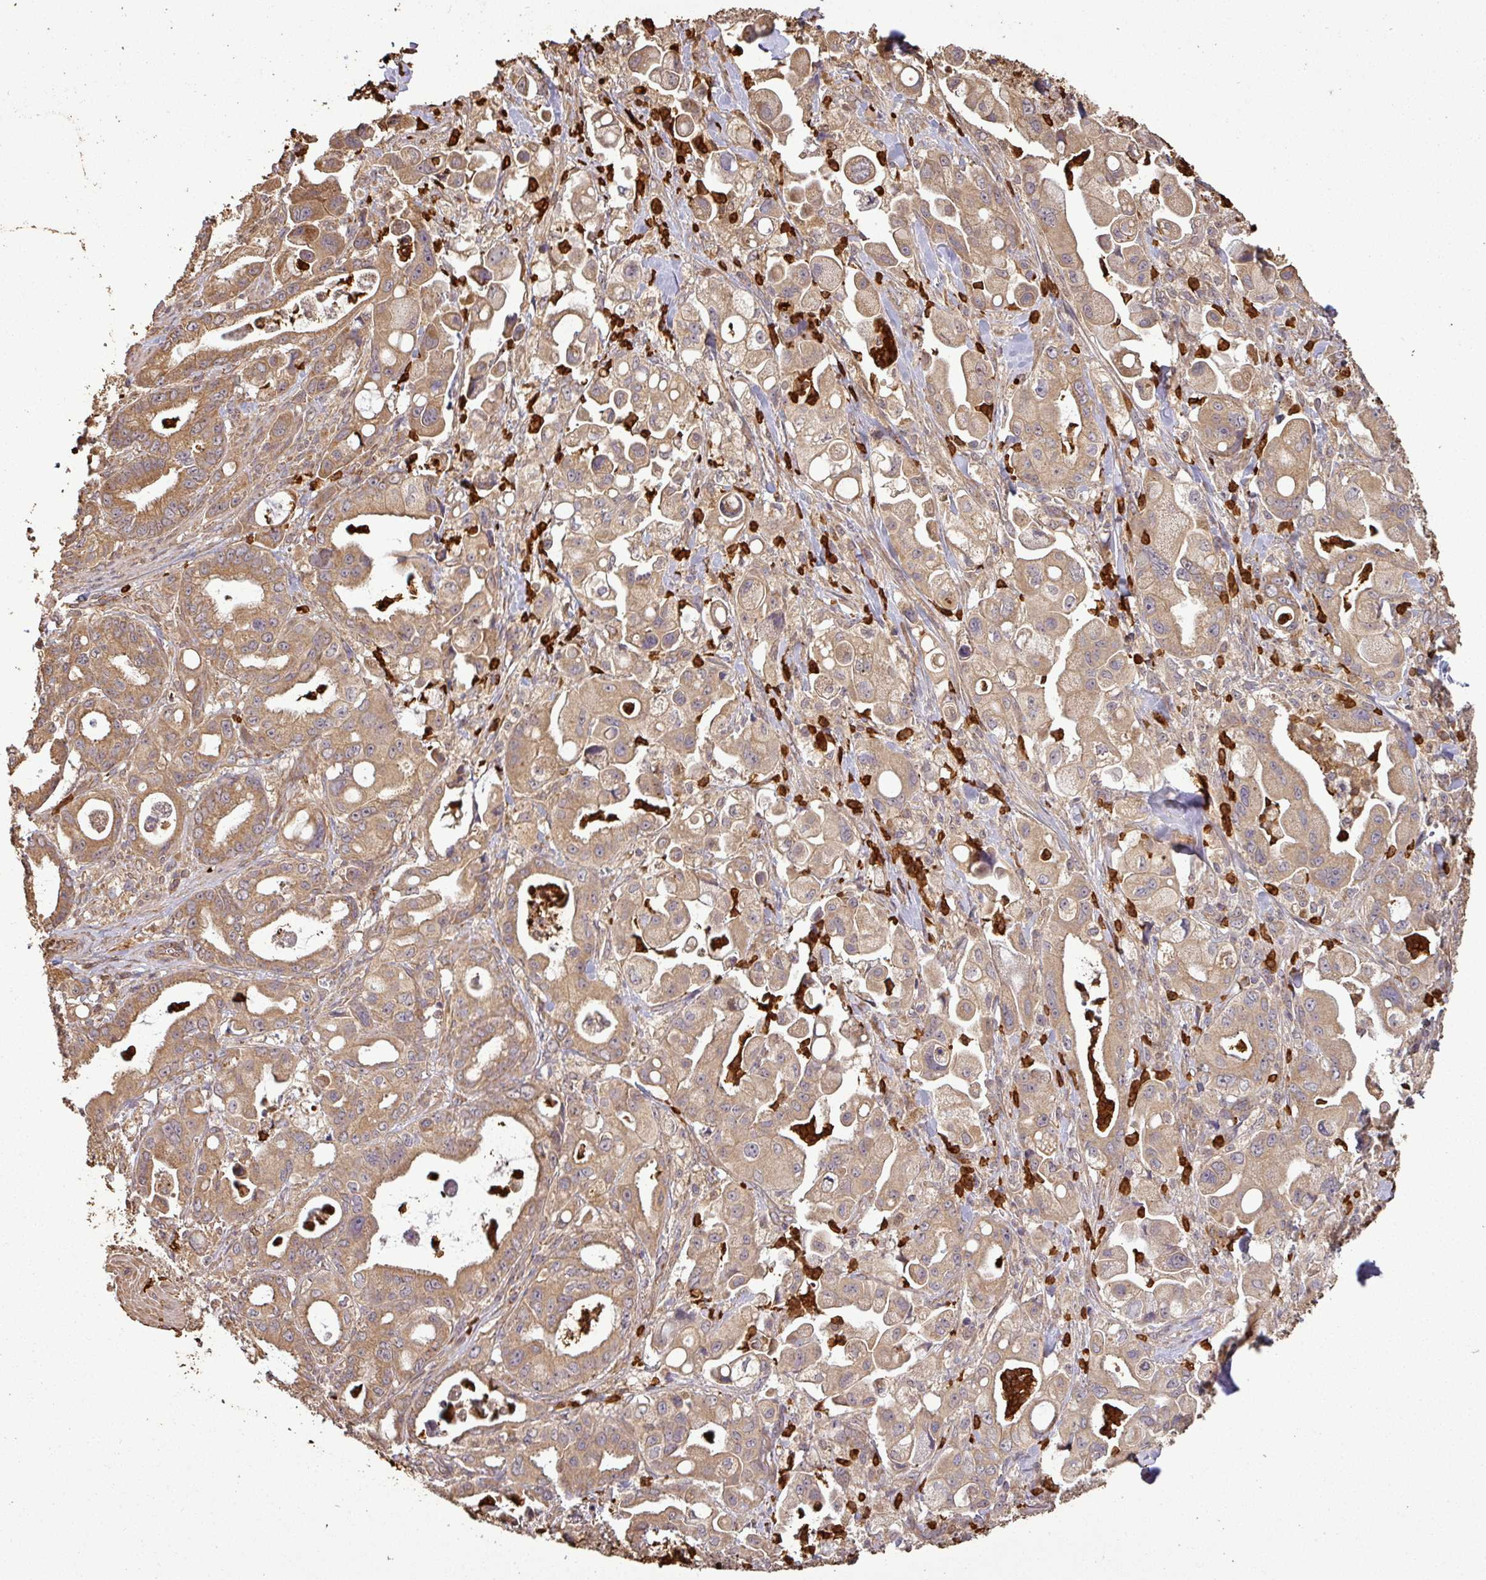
{"staining": {"intensity": "moderate", "quantity": ">75%", "location": "cytoplasmic/membranous"}, "tissue": "pancreatic cancer", "cell_type": "Tumor cells", "image_type": "cancer", "snomed": [{"axis": "morphology", "description": "Adenocarcinoma, NOS"}, {"axis": "topography", "description": "Pancreas"}], "caption": "Adenocarcinoma (pancreatic) tissue reveals moderate cytoplasmic/membranous expression in approximately >75% of tumor cells, visualized by immunohistochemistry.", "gene": "PLEKHM1", "patient": {"sex": "male", "age": 68}}